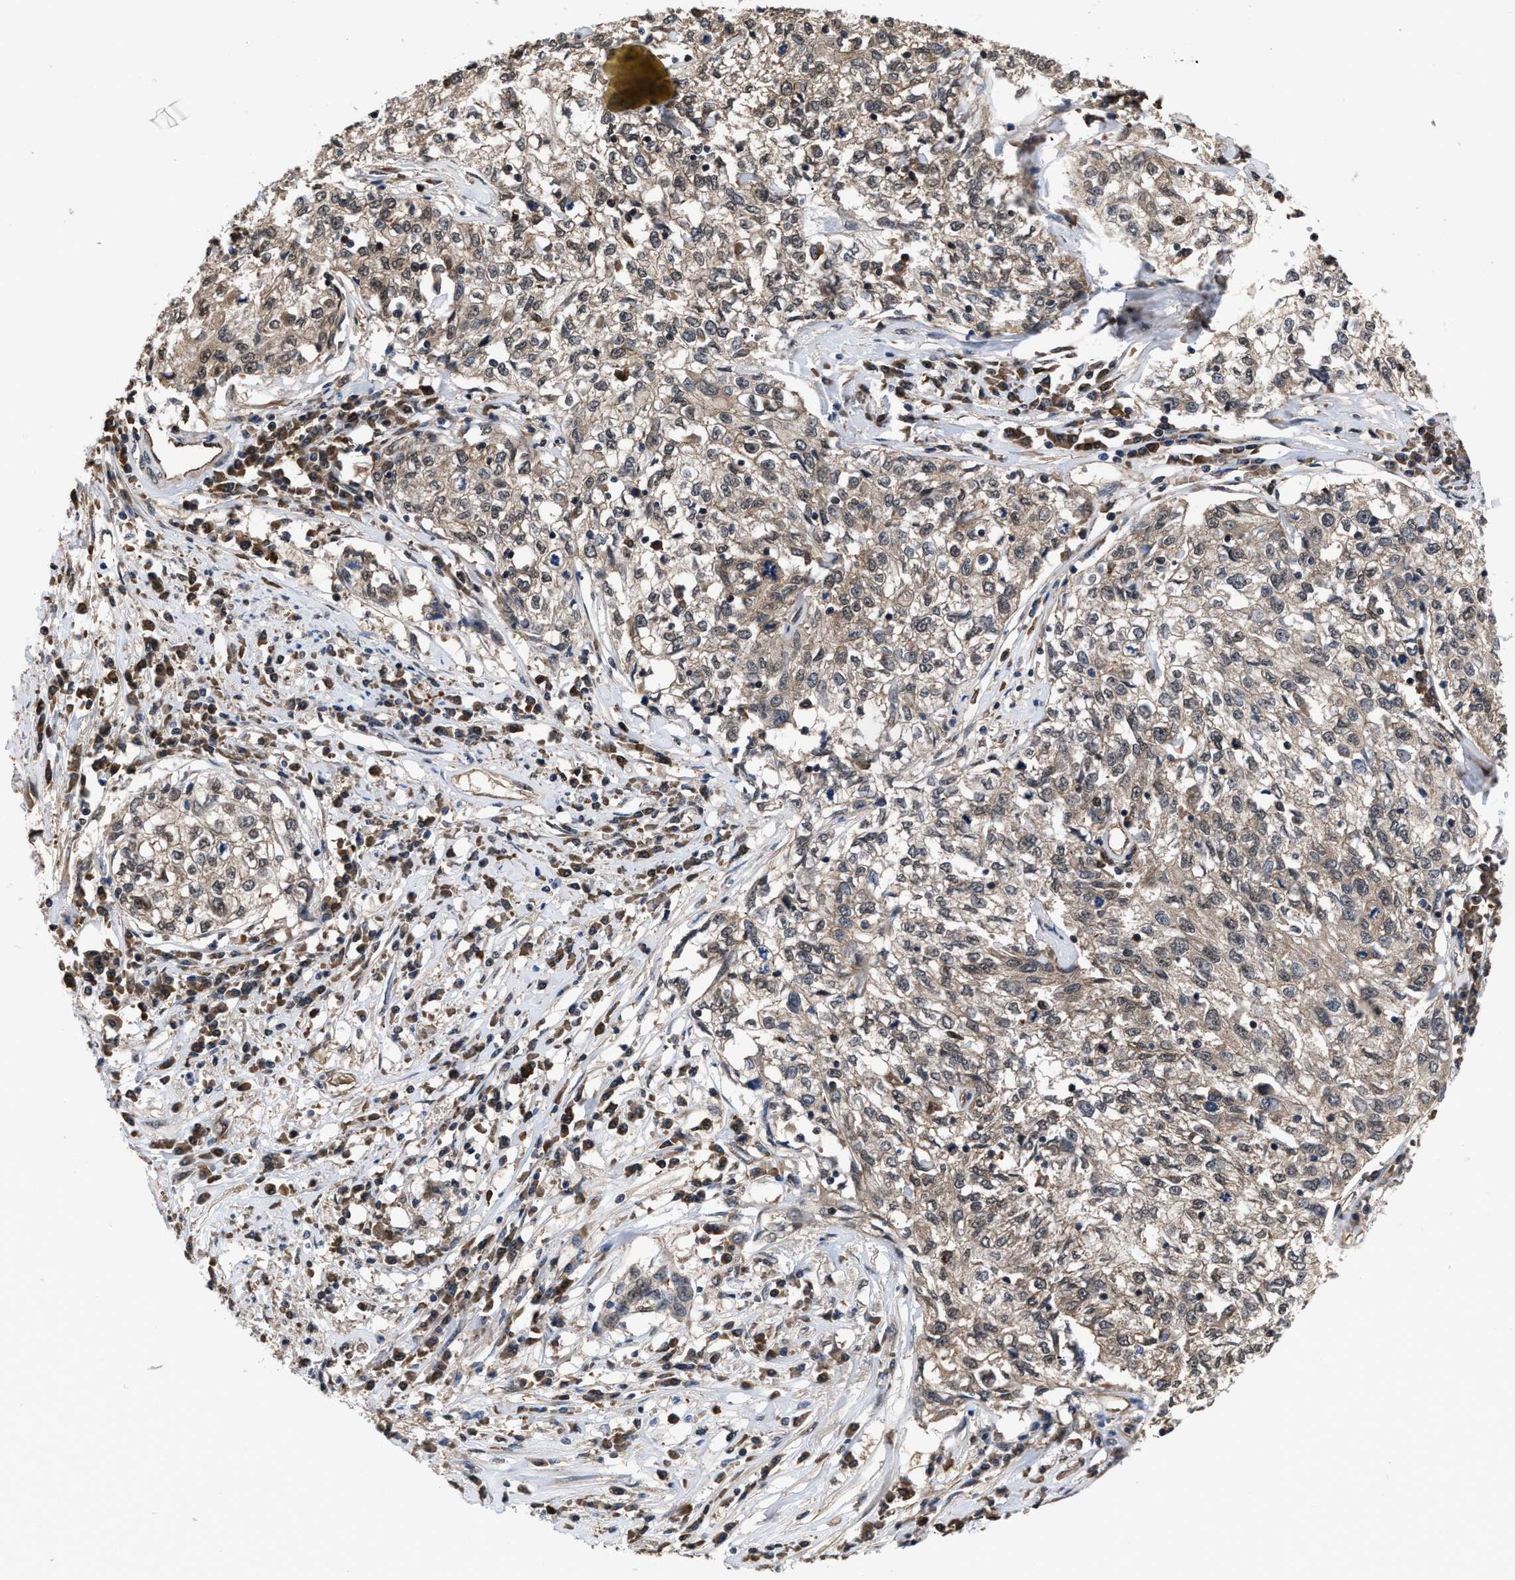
{"staining": {"intensity": "weak", "quantity": "<25%", "location": "cytoplasmic/membranous,nuclear"}, "tissue": "cervical cancer", "cell_type": "Tumor cells", "image_type": "cancer", "snomed": [{"axis": "morphology", "description": "Squamous cell carcinoma, NOS"}, {"axis": "topography", "description": "Cervix"}], "caption": "Immunohistochemistry of cervical squamous cell carcinoma demonstrates no staining in tumor cells.", "gene": "SCAI", "patient": {"sex": "female", "age": 57}}